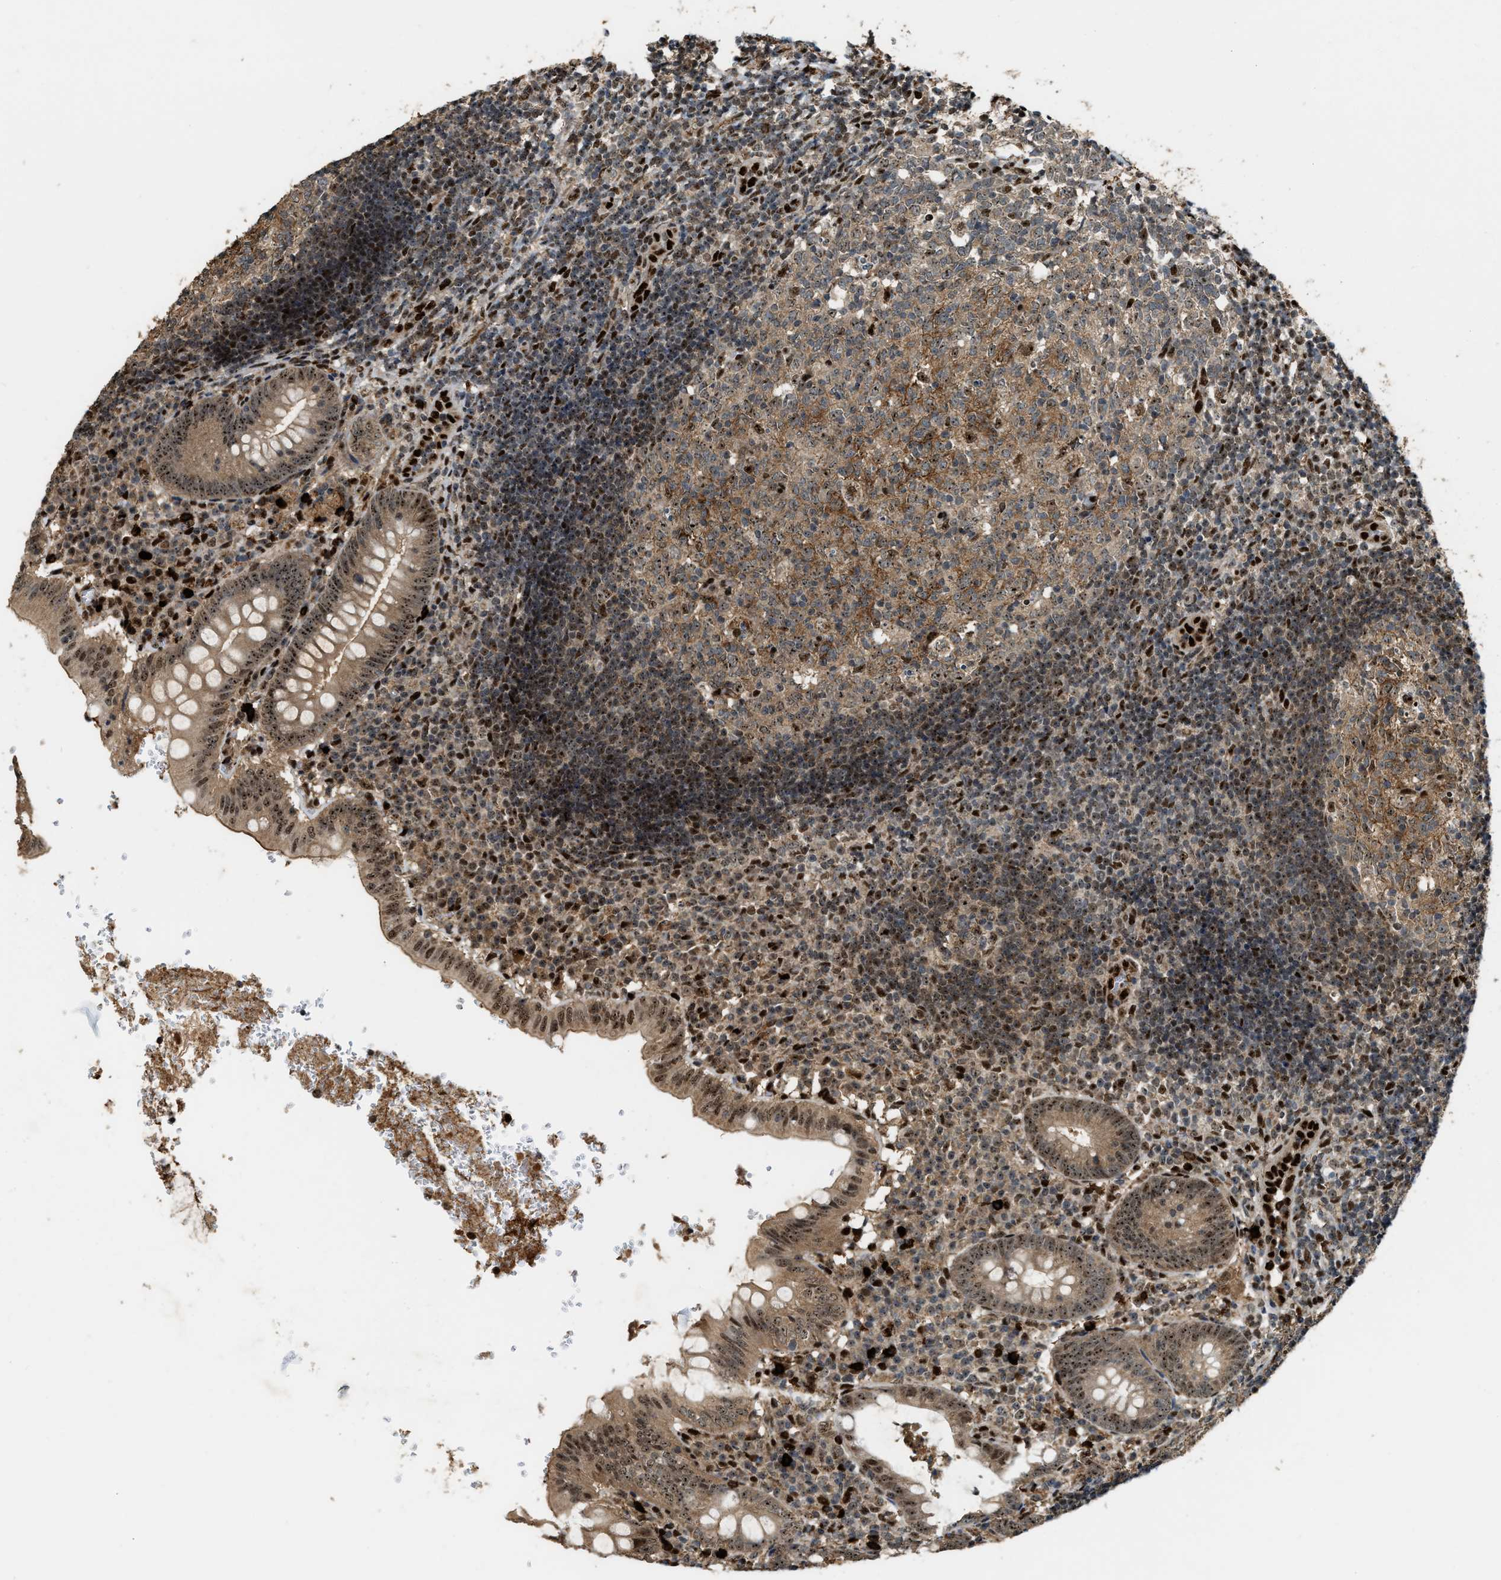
{"staining": {"intensity": "strong", "quantity": ">75%", "location": "cytoplasmic/membranous,nuclear"}, "tissue": "appendix", "cell_type": "Glandular cells", "image_type": "normal", "snomed": [{"axis": "morphology", "description": "Normal tissue, NOS"}, {"axis": "topography", "description": "Appendix"}], "caption": "A photomicrograph of appendix stained for a protein exhibits strong cytoplasmic/membranous,nuclear brown staining in glandular cells. (brown staining indicates protein expression, while blue staining denotes nuclei).", "gene": "ZNF687", "patient": {"sex": "male", "age": 8}}